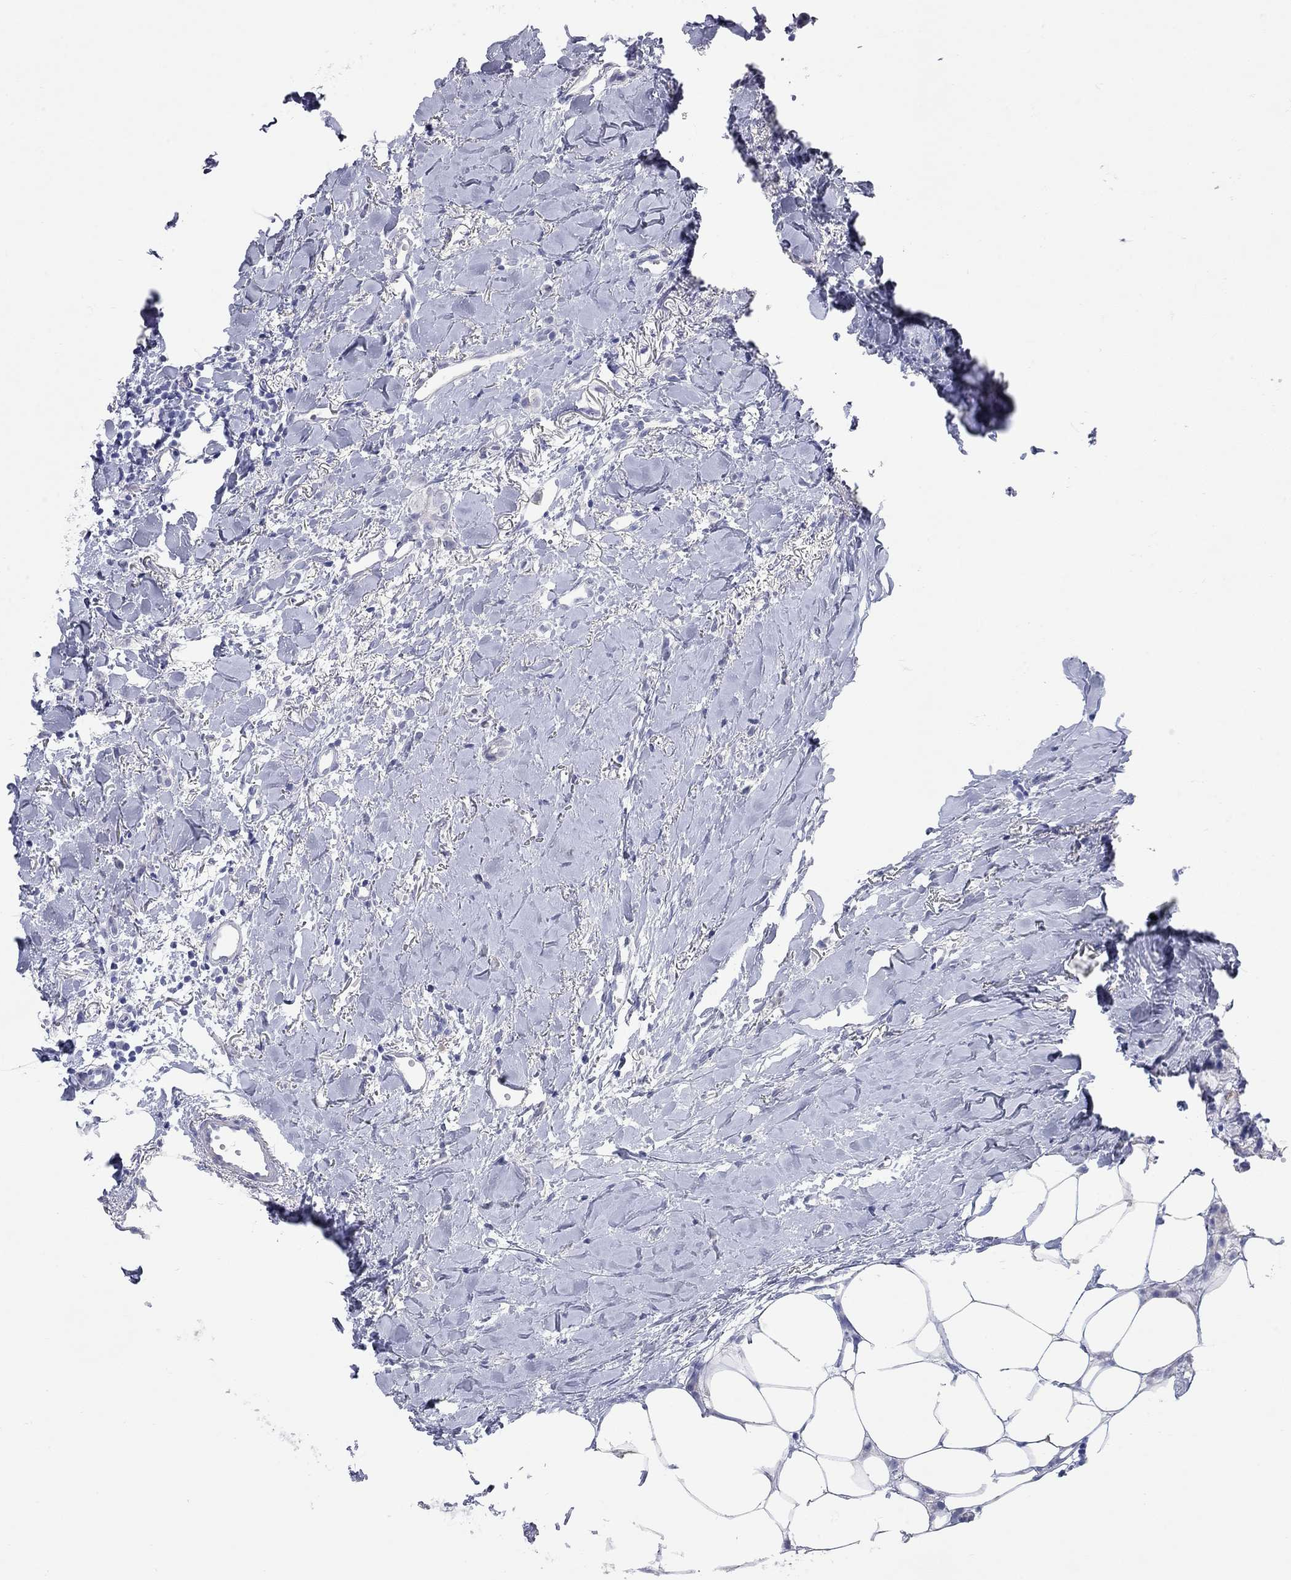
{"staining": {"intensity": "negative", "quantity": "none", "location": "none"}, "tissue": "breast cancer", "cell_type": "Tumor cells", "image_type": "cancer", "snomed": [{"axis": "morphology", "description": "Duct carcinoma"}, {"axis": "topography", "description": "Breast"}], "caption": "Immunohistochemistry (IHC) image of breast cancer stained for a protein (brown), which shows no staining in tumor cells.", "gene": "WASF3", "patient": {"sex": "female", "age": 85}}